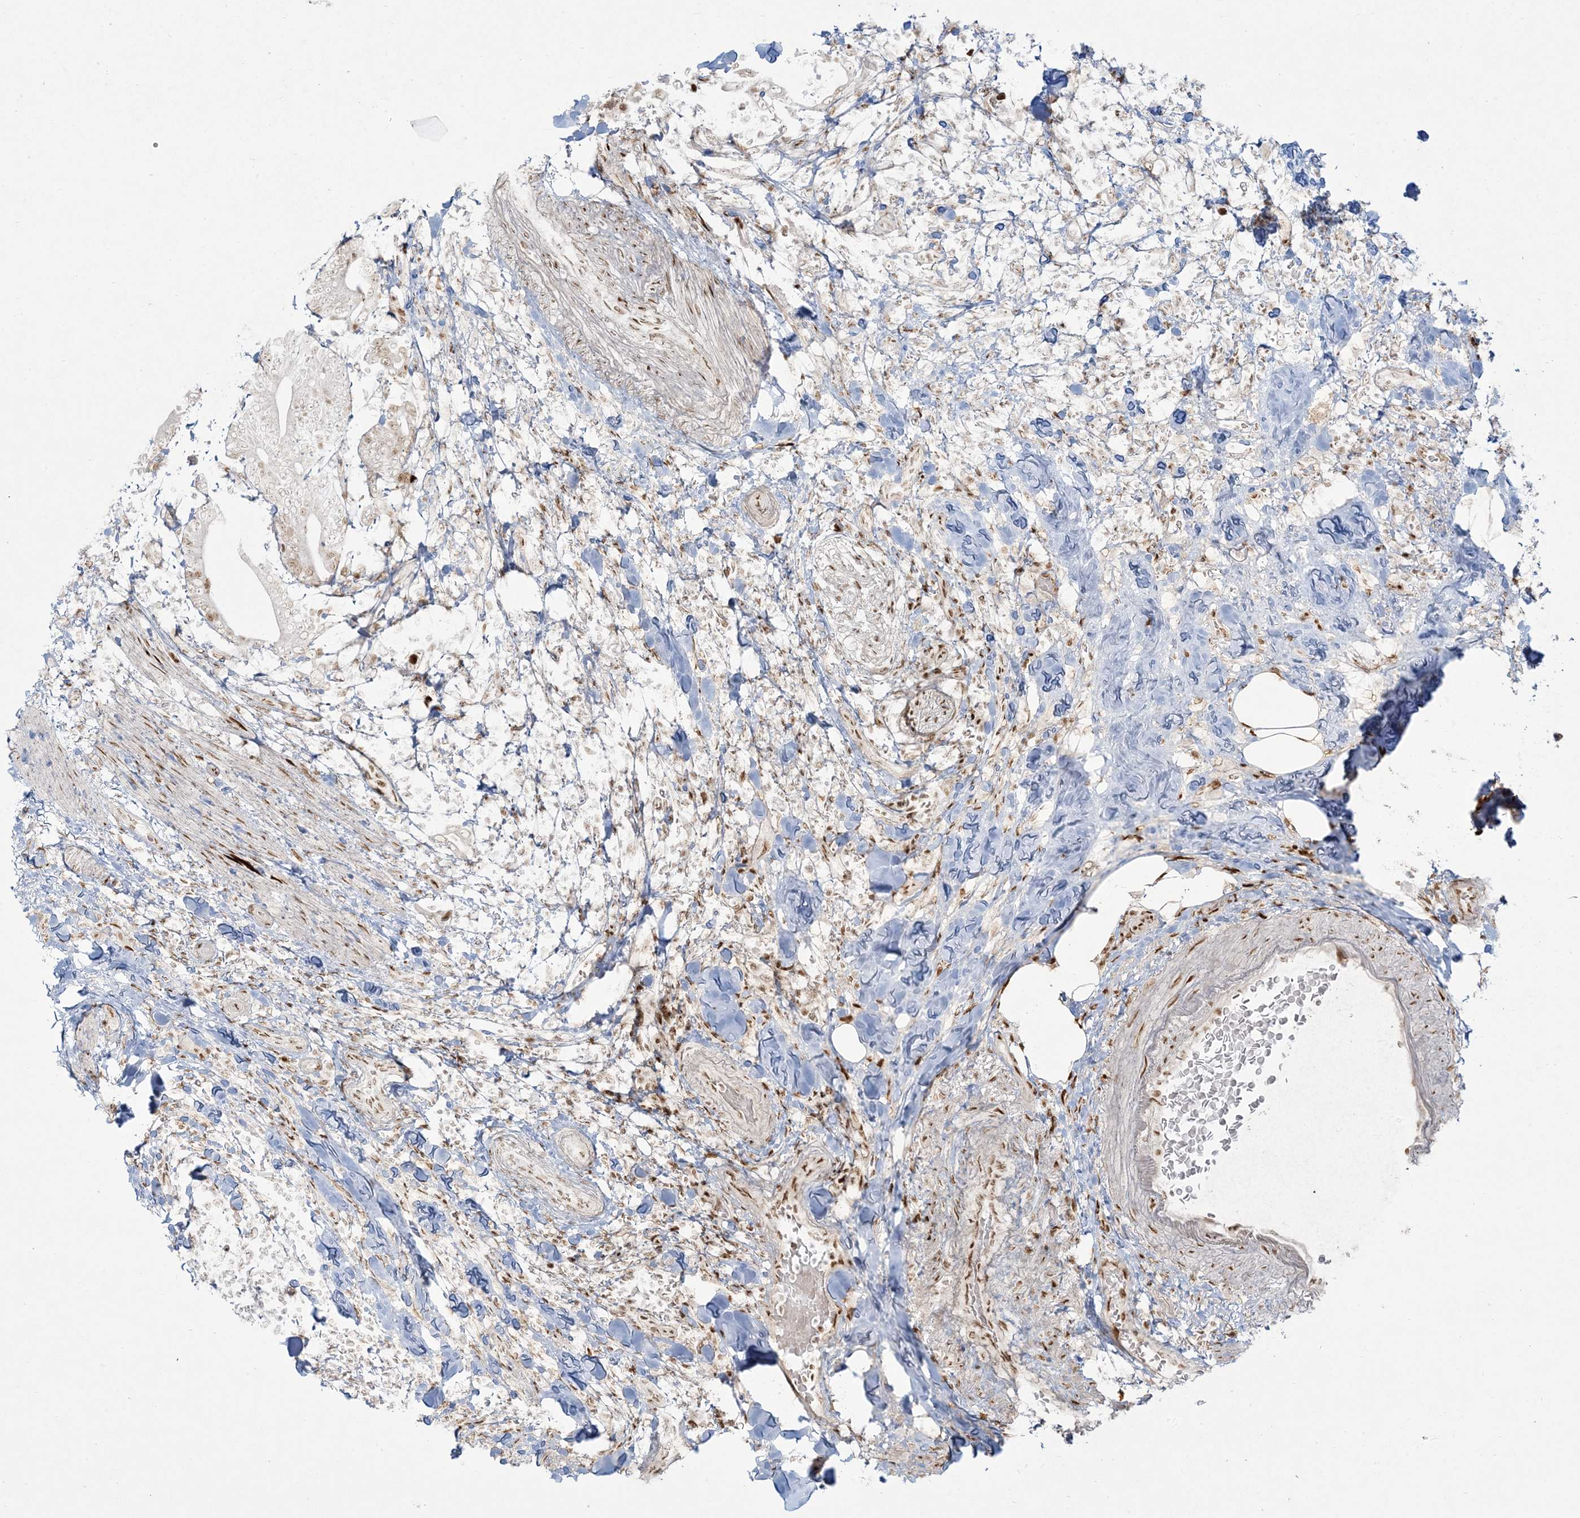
{"staining": {"intensity": "moderate", "quantity": "<25%", "location": "nuclear"}, "tissue": "colorectal cancer", "cell_type": "Tumor cells", "image_type": "cancer", "snomed": [{"axis": "morphology", "description": "Adenocarcinoma, NOS"}, {"axis": "topography", "description": "Colon"}], "caption": "A brown stain highlights moderate nuclear staining of a protein in human colorectal cancer (adenocarcinoma) tumor cells.", "gene": "RBM10", "patient": {"sex": "female", "age": 66}}